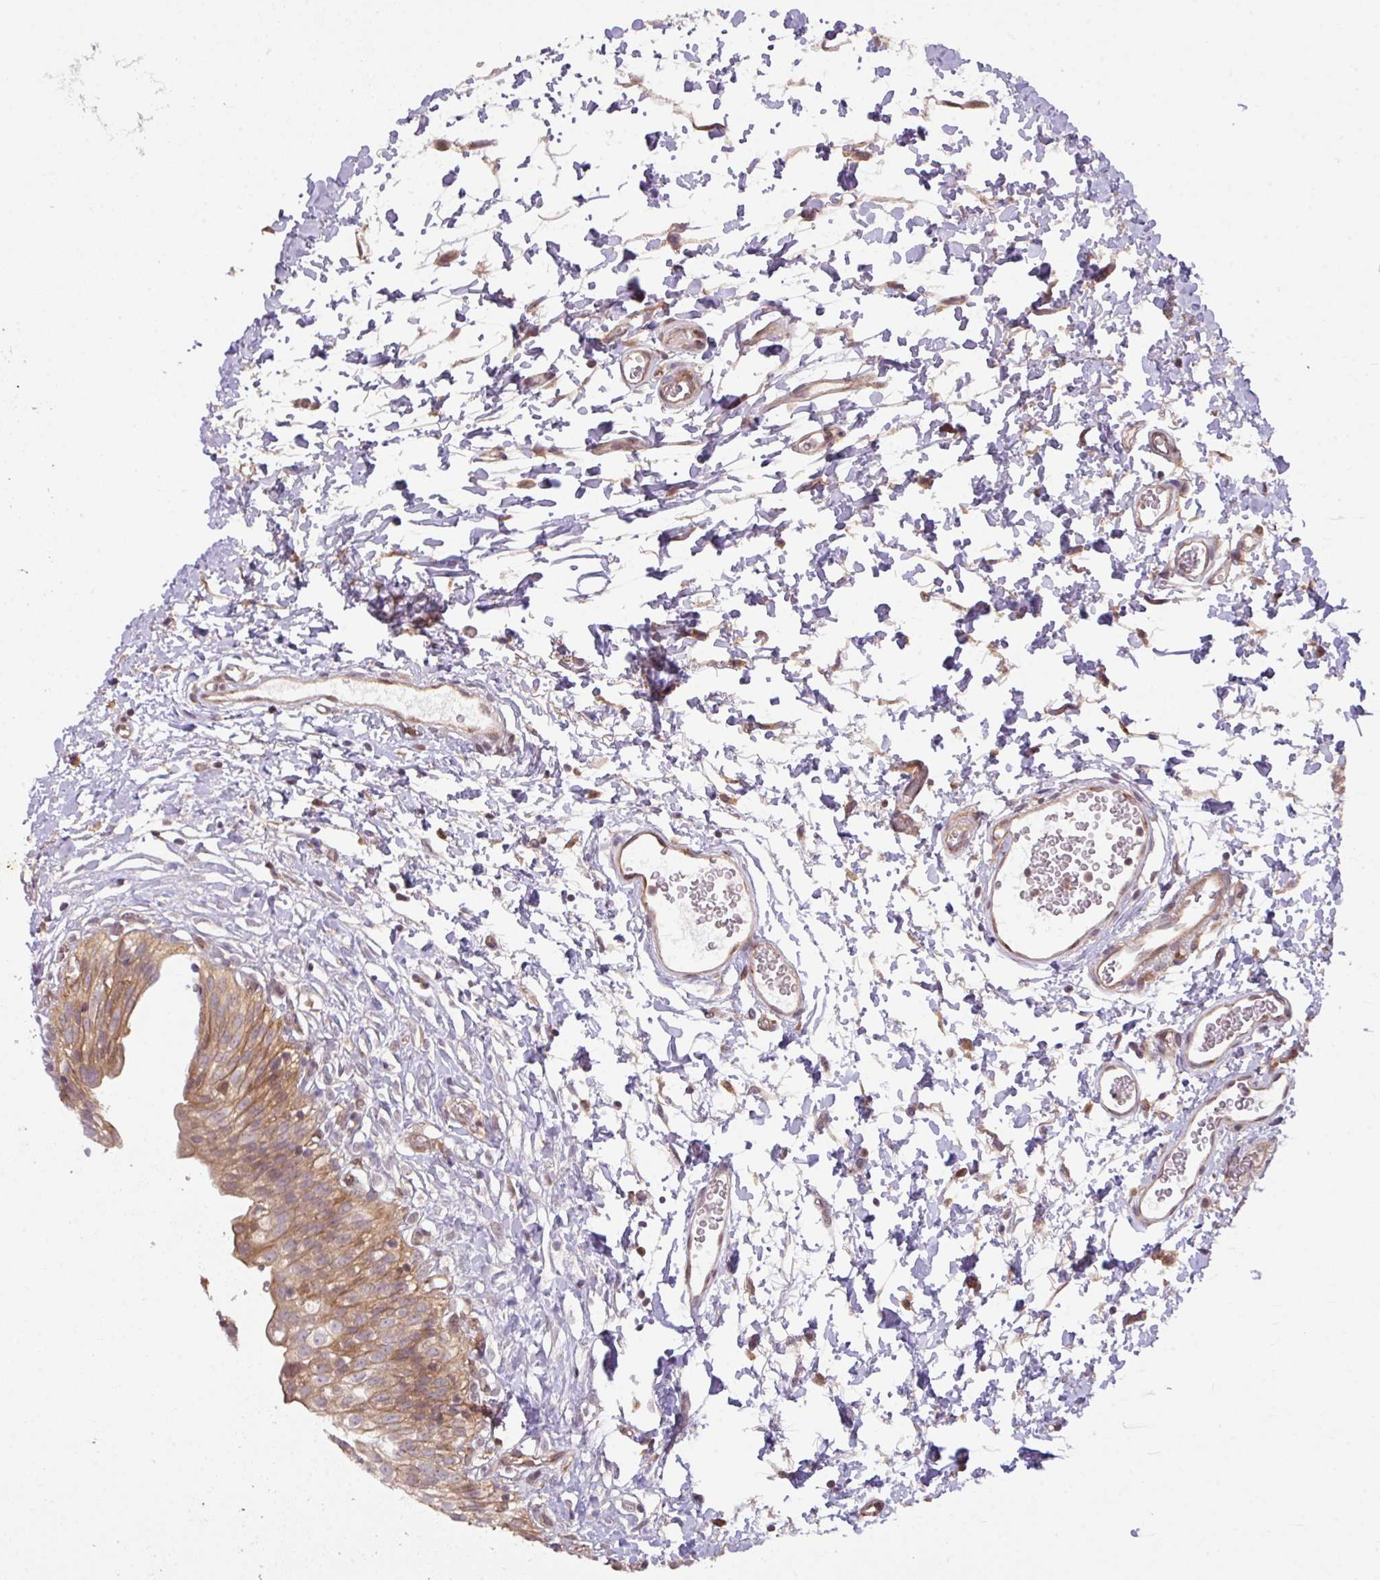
{"staining": {"intensity": "moderate", "quantity": ">75%", "location": "cytoplasmic/membranous"}, "tissue": "urinary bladder", "cell_type": "Urothelial cells", "image_type": "normal", "snomed": [{"axis": "morphology", "description": "Normal tissue, NOS"}, {"axis": "topography", "description": "Urinary bladder"}], "caption": "About >75% of urothelial cells in normal human urinary bladder show moderate cytoplasmic/membranous protein positivity as visualized by brown immunohistochemical staining.", "gene": "CYFIP2", "patient": {"sex": "male", "age": 51}}